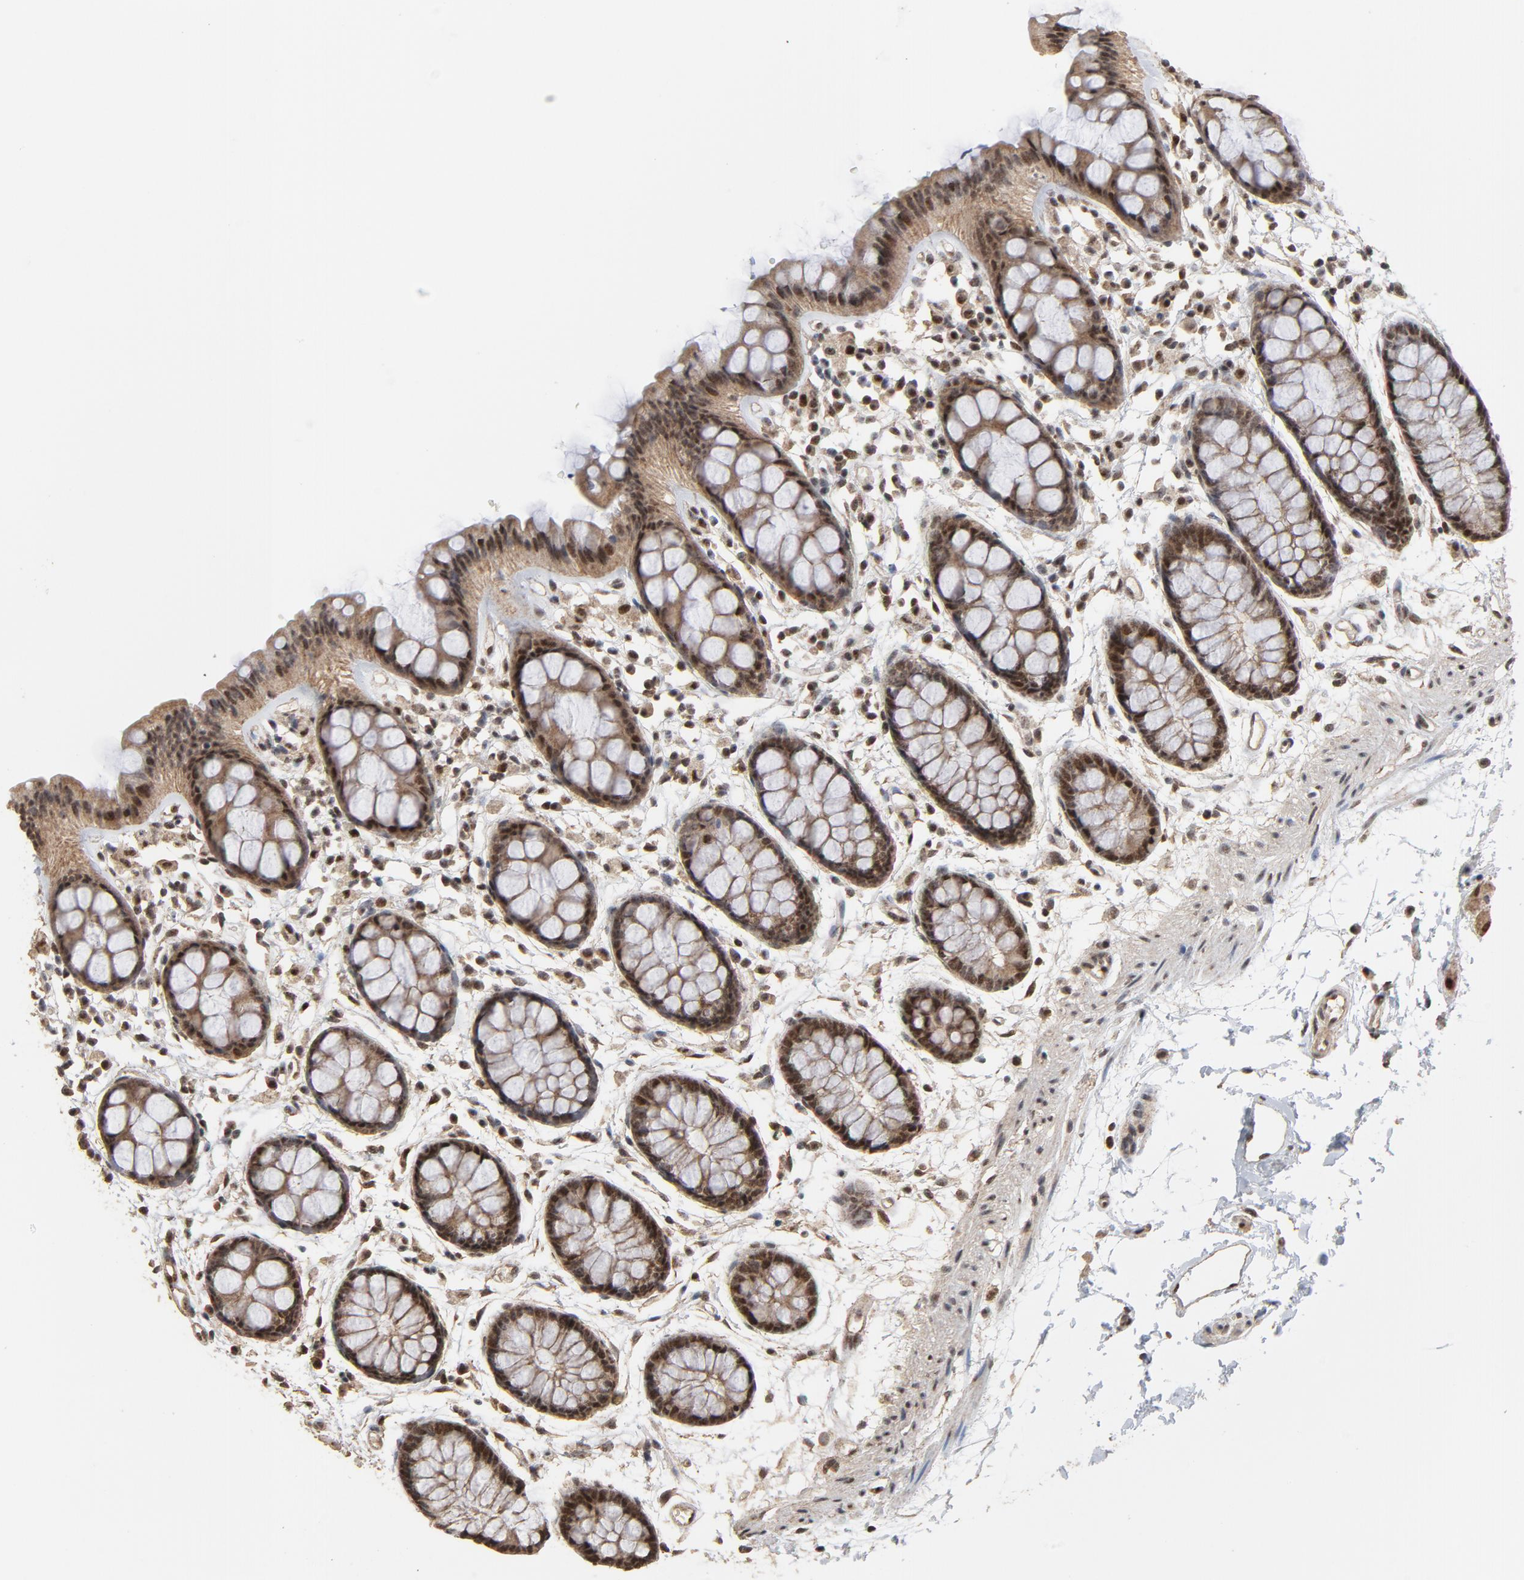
{"staining": {"intensity": "strong", "quantity": ">75%", "location": "cytoplasmic/membranous,nuclear"}, "tissue": "rectum", "cell_type": "Glandular cells", "image_type": "normal", "snomed": [{"axis": "morphology", "description": "Normal tissue, NOS"}, {"axis": "topography", "description": "Rectum"}], "caption": "A high-resolution image shows immunohistochemistry (IHC) staining of unremarkable rectum, which exhibits strong cytoplasmic/membranous,nuclear positivity in about >75% of glandular cells.", "gene": "TP53RK", "patient": {"sex": "female", "age": 66}}